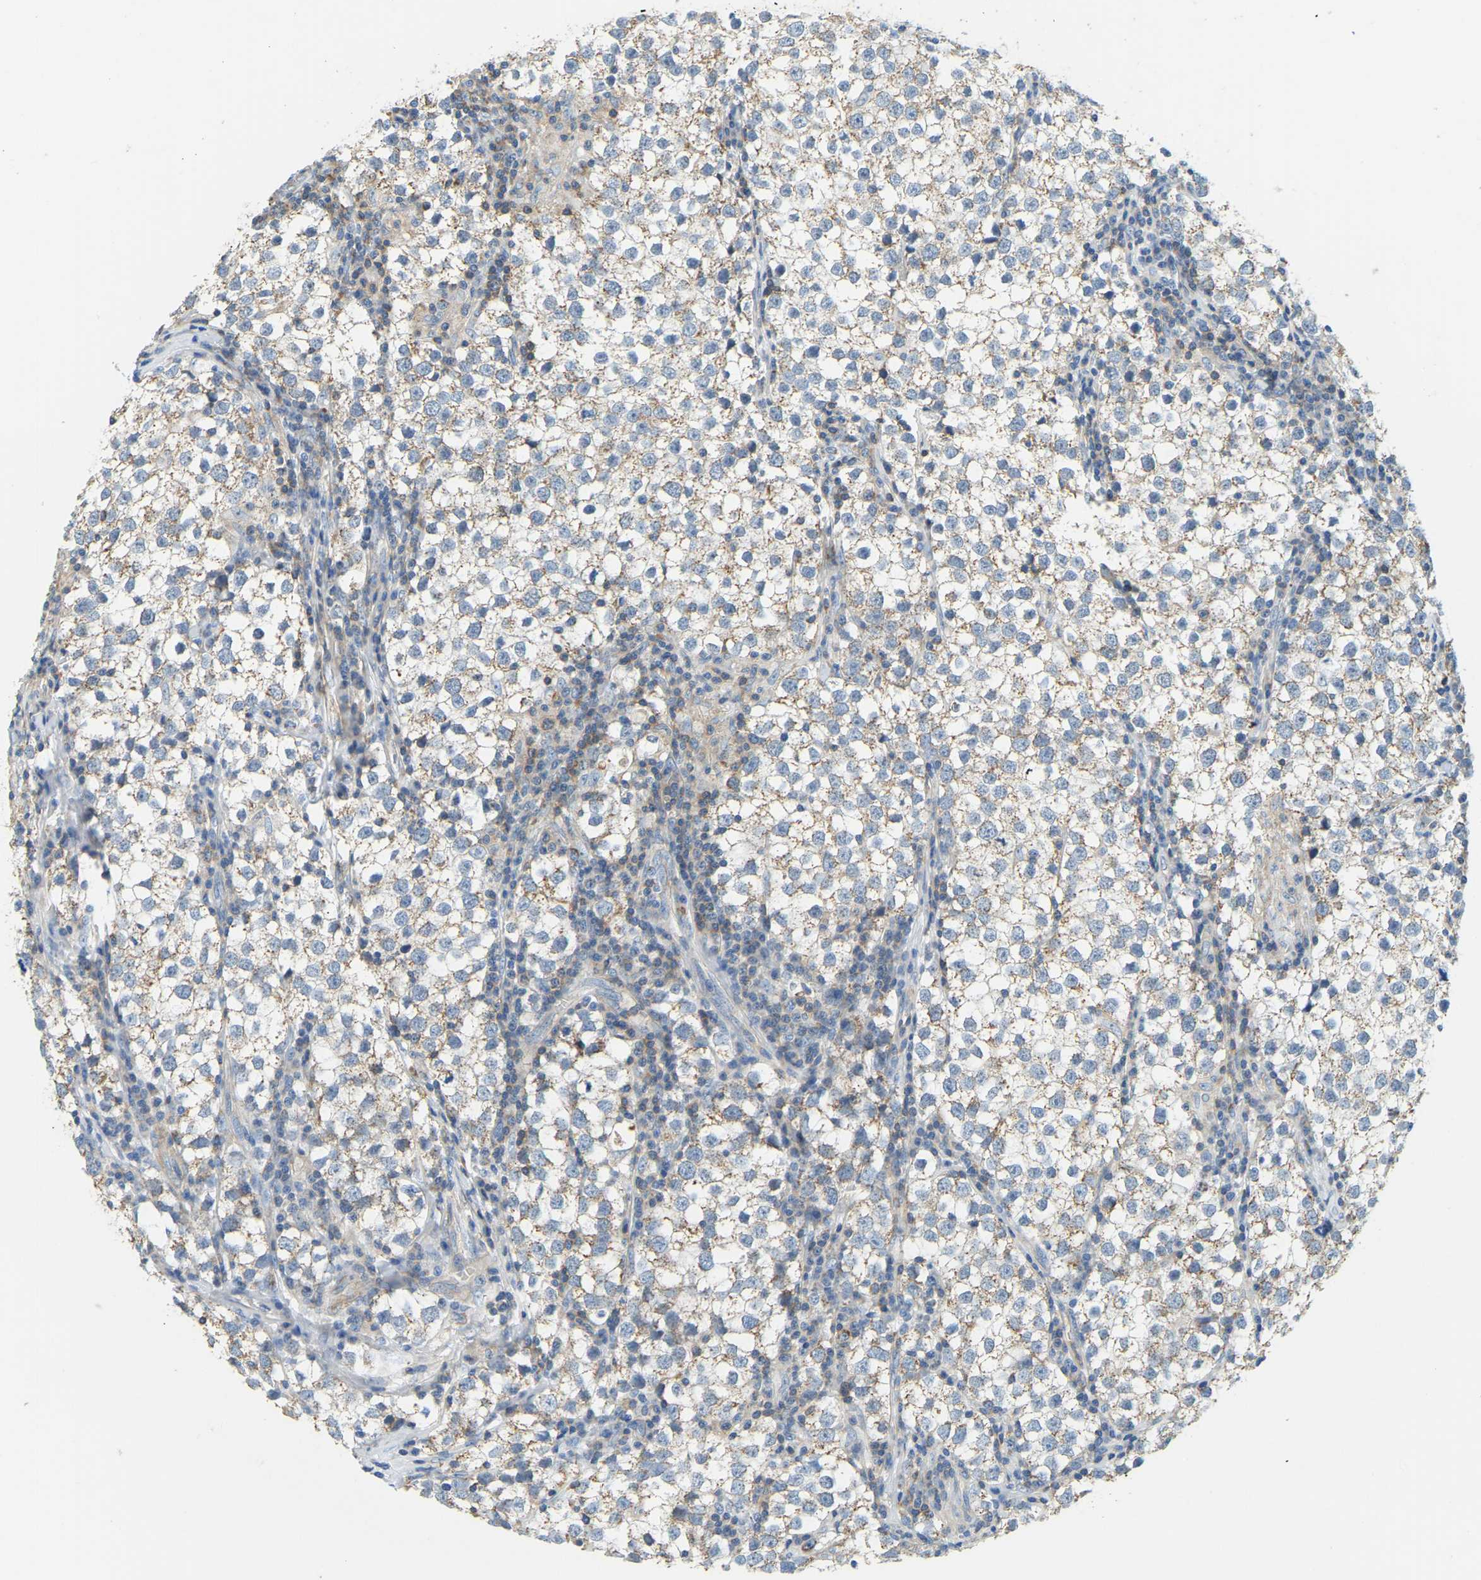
{"staining": {"intensity": "moderate", "quantity": "25%-75%", "location": "cytoplasmic/membranous"}, "tissue": "testis cancer", "cell_type": "Tumor cells", "image_type": "cancer", "snomed": [{"axis": "morphology", "description": "Seminoma, NOS"}, {"axis": "morphology", "description": "Carcinoma, Embryonal, NOS"}, {"axis": "topography", "description": "Testis"}], "caption": "Testis seminoma stained for a protein reveals moderate cytoplasmic/membranous positivity in tumor cells.", "gene": "AHNAK", "patient": {"sex": "male", "age": 36}}